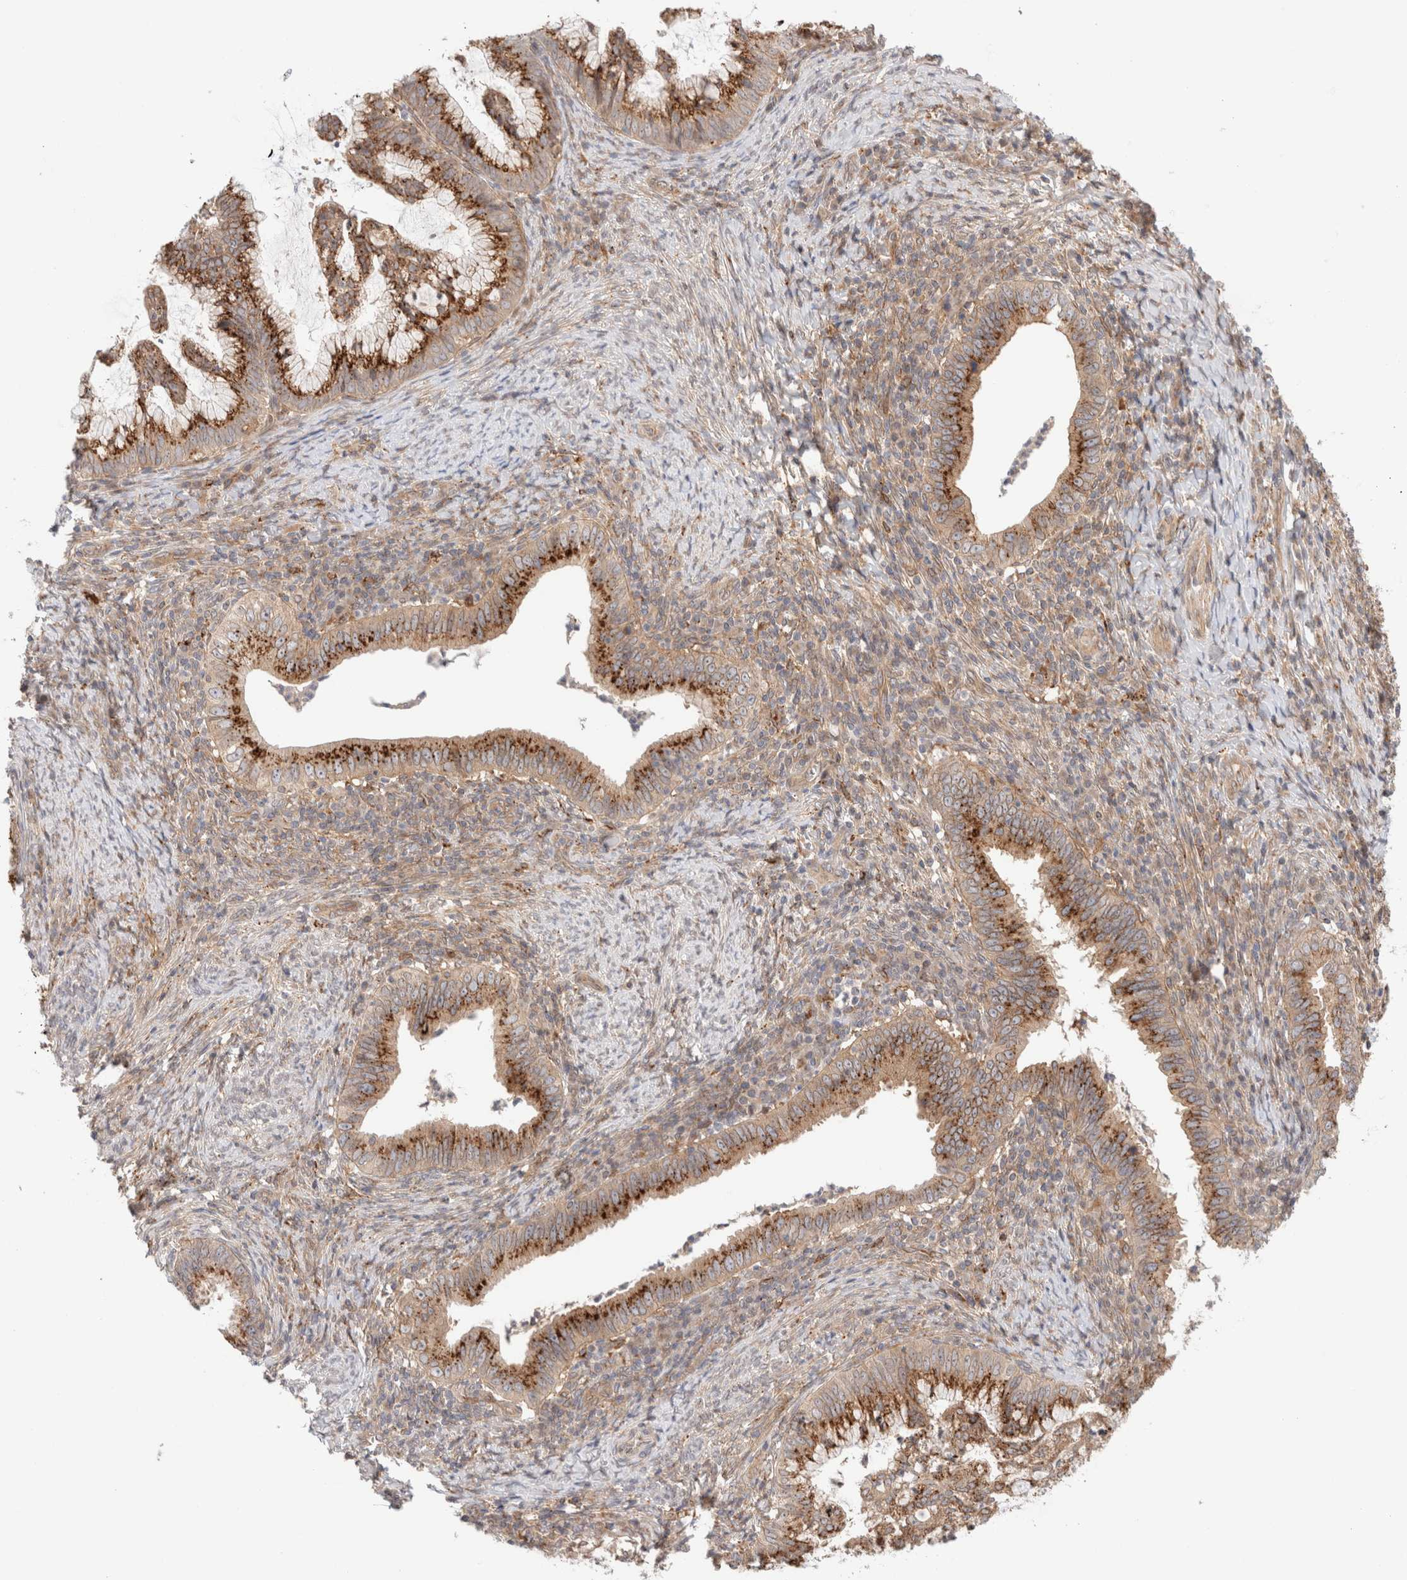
{"staining": {"intensity": "strong", "quantity": ">75%", "location": "cytoplasmic/membranous"}, "tissue": "cervical cancer", "cell_type": "Tumor cells", "image_type": "cancer", "snomed": [{"axis": "morphology", "description": "Adenocarcinoma, NOS"}, {"axis": "topography", "description": "Cervix"}], "caption": "Immunohistochemical staining of human cervical cancer (adenocarcinoma) demonstrates high levels of strong cytoplasmic/membranous protein expression in approximately >75% of tumor cells.", "gene": "GCN1", "patient": {"sex": "female", "age": 36}}